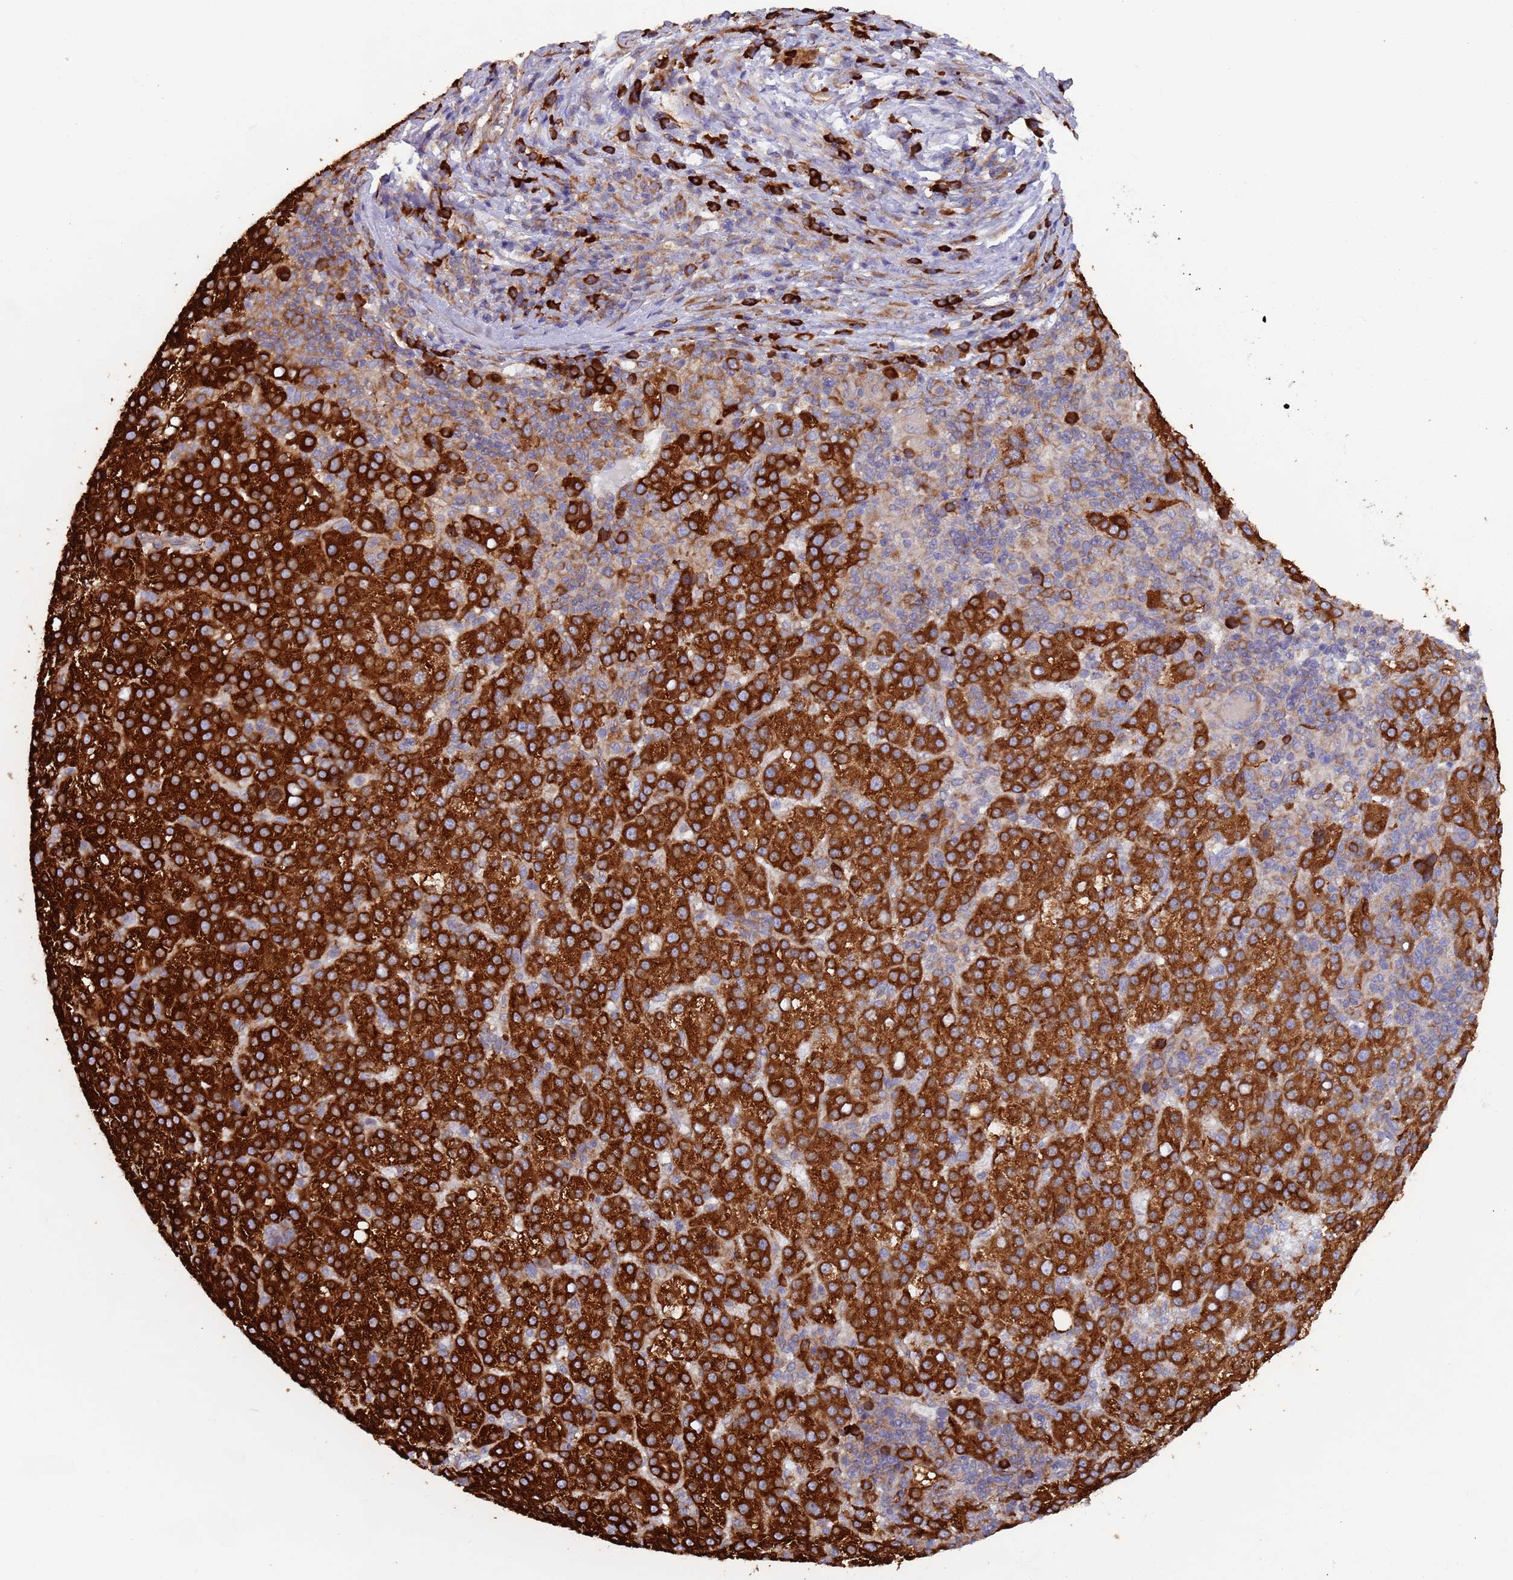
{"staining": {"intensity": "strong", "quantity": ">75%", "location": "cytoplasmic/membranous"}, "tissue": "liver cancer", "cell_type": "Tumor cells", "image_type": "cancer", "snomed": [{"axis": "morphology", "description": "Carcinoma, Hepatocellular, NOS"}, {"axis": "topography", "description": "Liver"}], "caption": "An IHC histopathology image of tumor tissue is shown. Protein staining in brown labels strong cytoplasmic/membranous positivity in liver cancer within tumor cells. (IHC, brightfield microscopy, high magnification).", "gene": "ZNF844", "patient": {"sex": "female", "age": 58}}